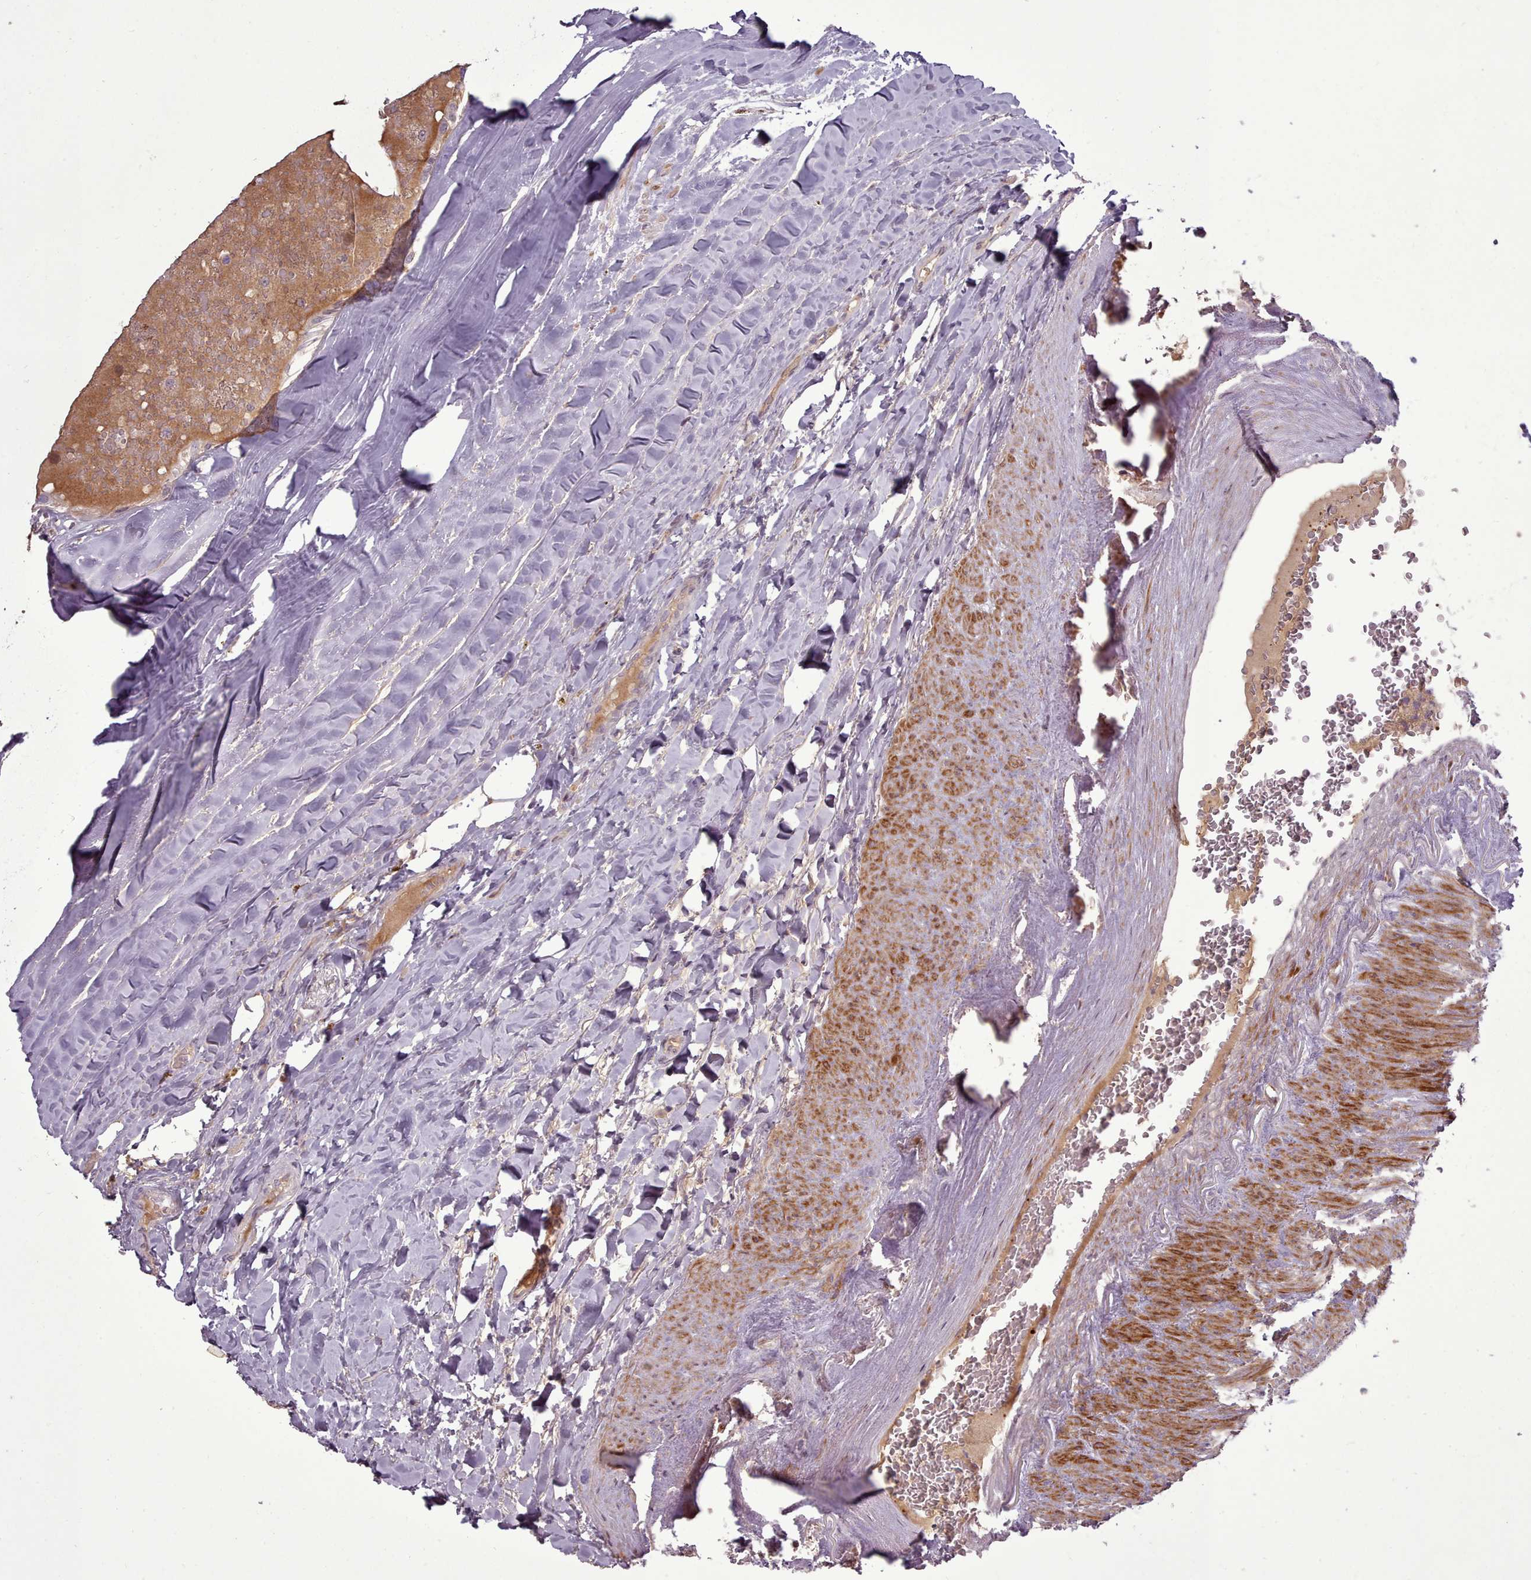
{"staining": {"intensity": "moderate", "quantity": ">75%", "location": "cytoplasmic/membranous"}, "tissue": "parathyroid gland", "cell_type": "Glandular cells", "image_type": "normal", "snomed": [{"axis": "morphology", "description": "Normal tissue, NOS"}, {"axis": "morphology", "description": "Adenoma, NOS"}, {"axis": "topography", "description": "Parathyroid gland"}], "caption": "Immunohistochemistry staining of unremarkable parathyroid gland, which reveals medium levels of moderate cytoplasmic/membranous expression in approximately >75% of glandular cells indicating moderate cytoplasmic/membranous protein staining. The staining was performed using DAB (brown) for protein detection and nuclei were counterstained in hematoxylin (blue).", "gene": "LEFTY1", "patient": {"sex": "female", "age": 86}}